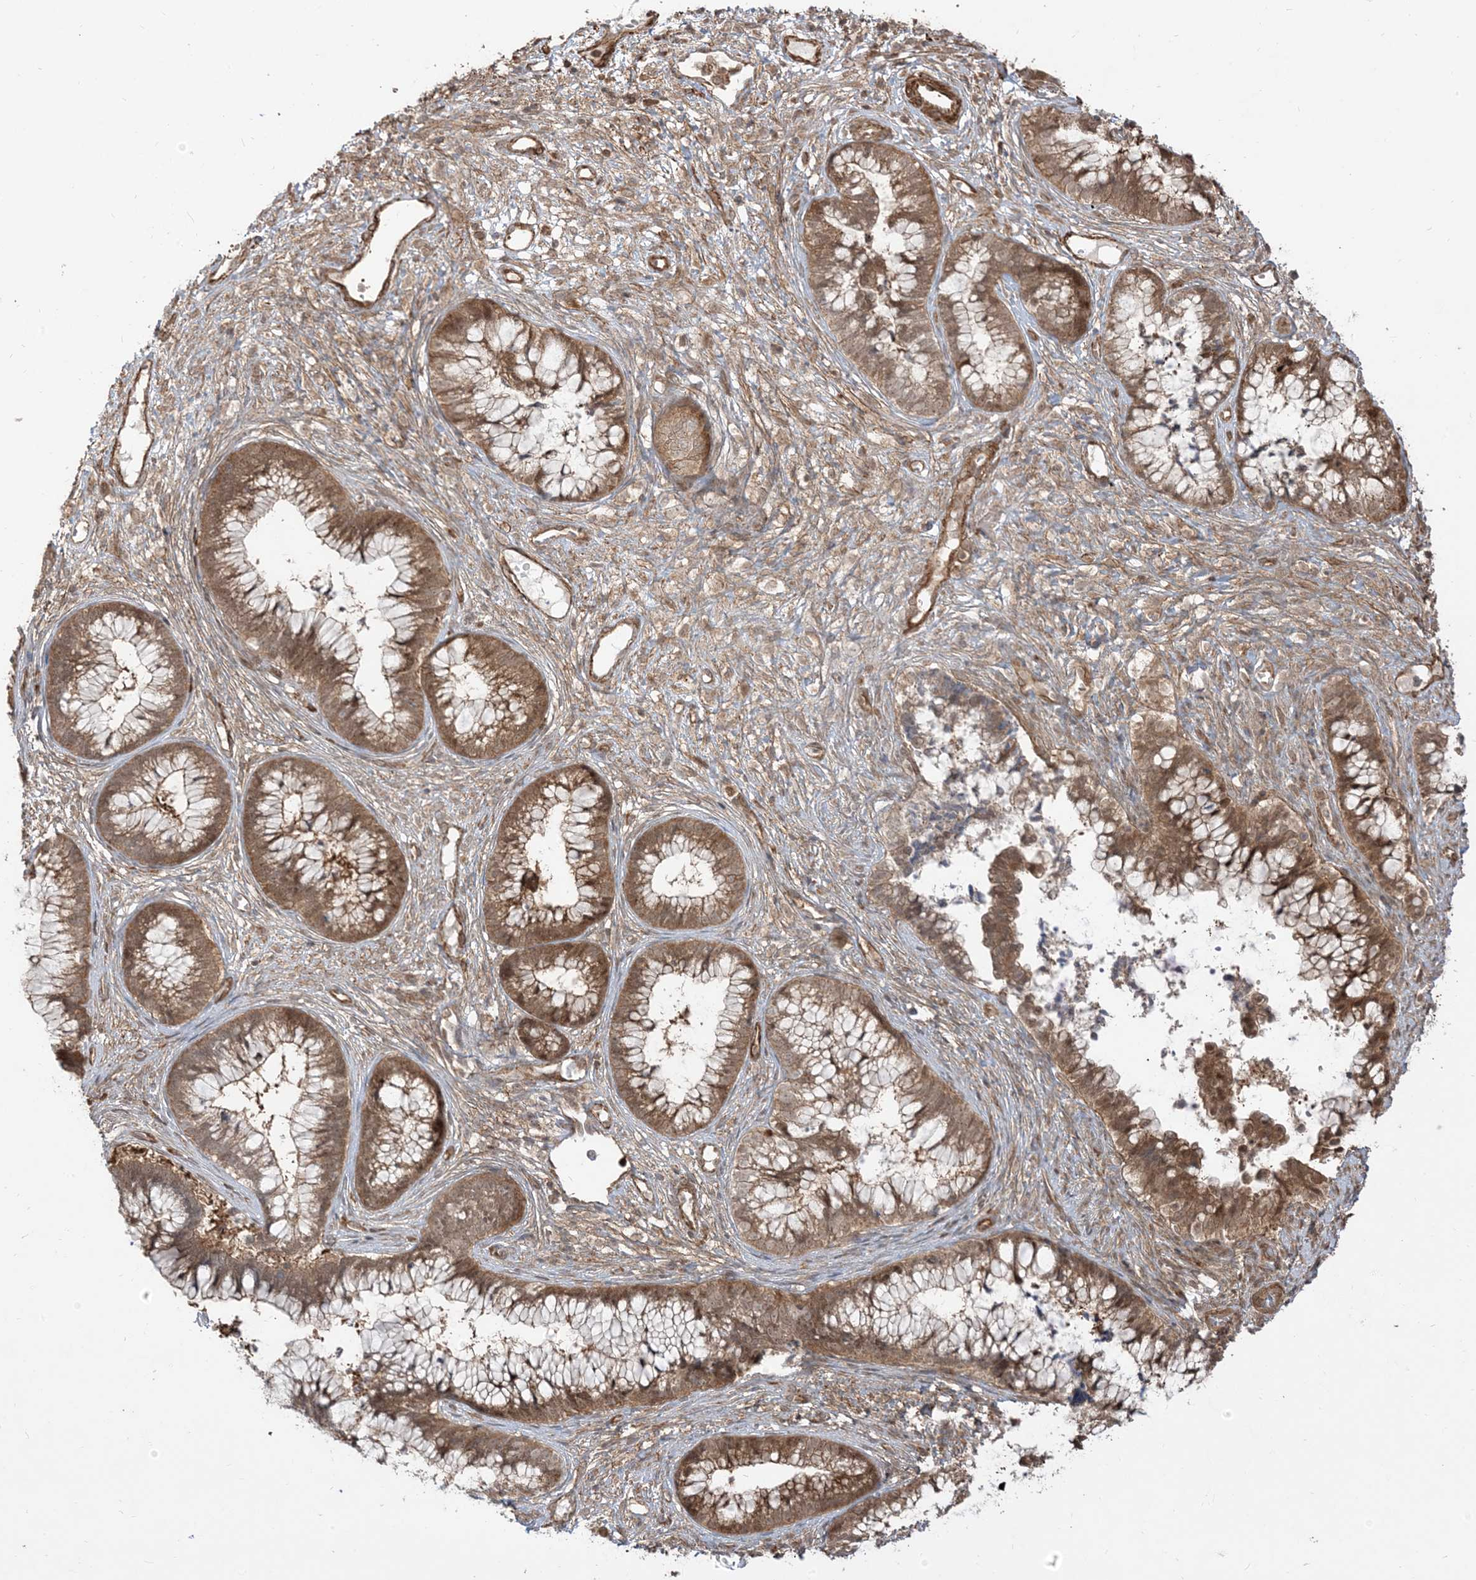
{"staining": {"intensity": "moderate", "quantity": ">75%", "location": "cytoplasmic/membranous"}, "tissue": "cervical cancer", "cell_type": "Tumor cells", "image_type": "cancer", "snomed": [{"axis": "morphology", "description": "Adenocarcinoma, NOS"}, {"axis": "topography", "description": "Cervix"}], "caption": "Cervical adenocarcinoma stained for a protein (brown) reveals moderate cytoplasmic/membranous positive positivity in approximately >75% of tumor cells.", "gene": "TBCC", "patient": {"sex": "female", "age": 44}}